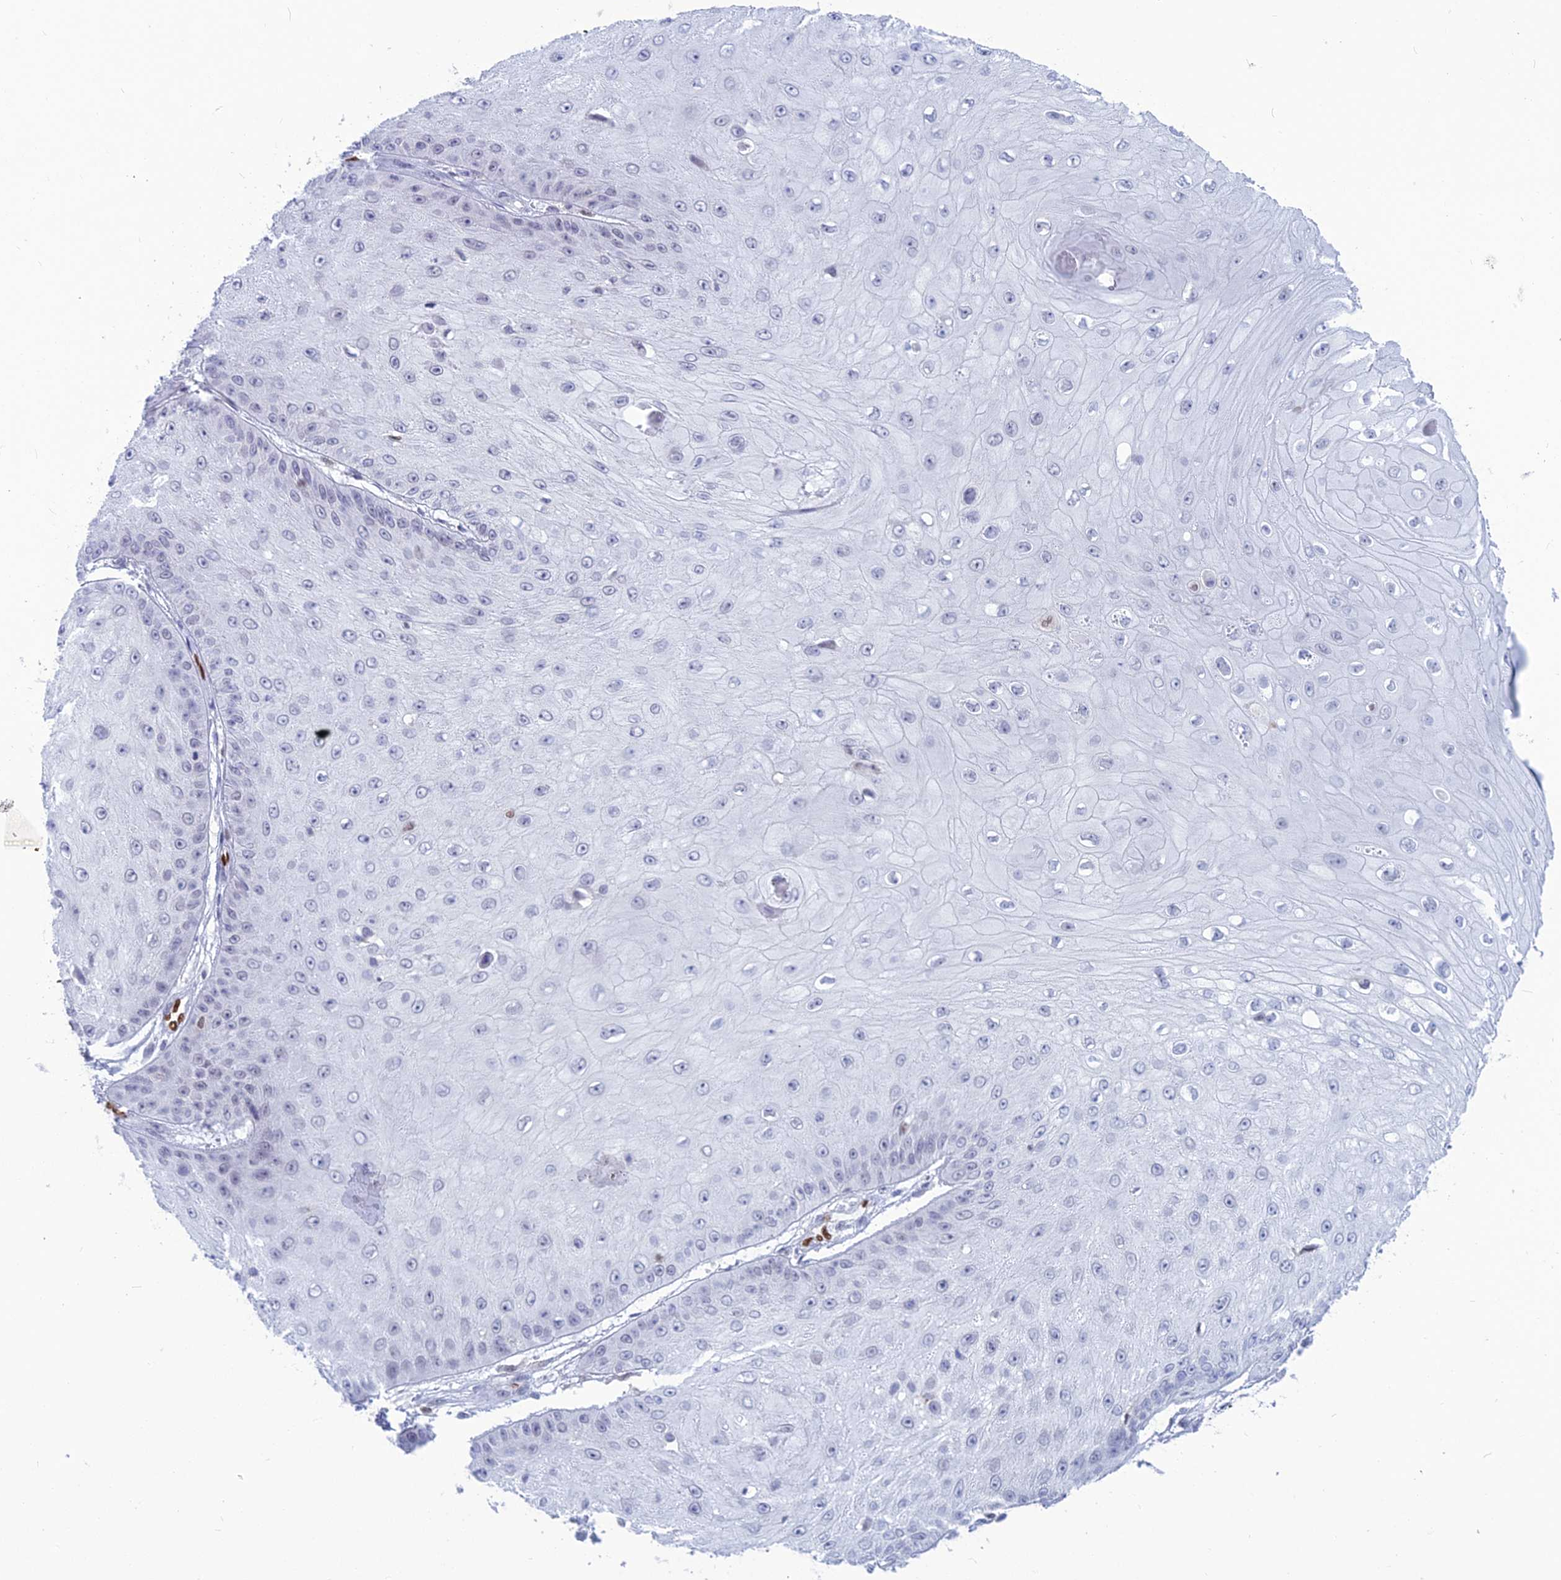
{"staining": {"intensity": "negative", "quantity": "none", "location": "none"}, "tissue": "skin cancer", "cell_type": "Tumor cells", "image_type": "cancer", "snomed": [{"axis": "morphology", "description": "Squamous cell carcinoma, NOS"}, {"axis": "topography", "description": "Skin"}], "caption": "A histopathology image of human skin squamous cell carcinoma is negative for staining in tumor cells. The staining was performed using DAB to visualize the protein expression in brown, while the nuclei were stained in blue with hematoxylin (Magnification: 20x).", "gene": "NOL4L", "patient": {"sex": "male", "age": 70}}